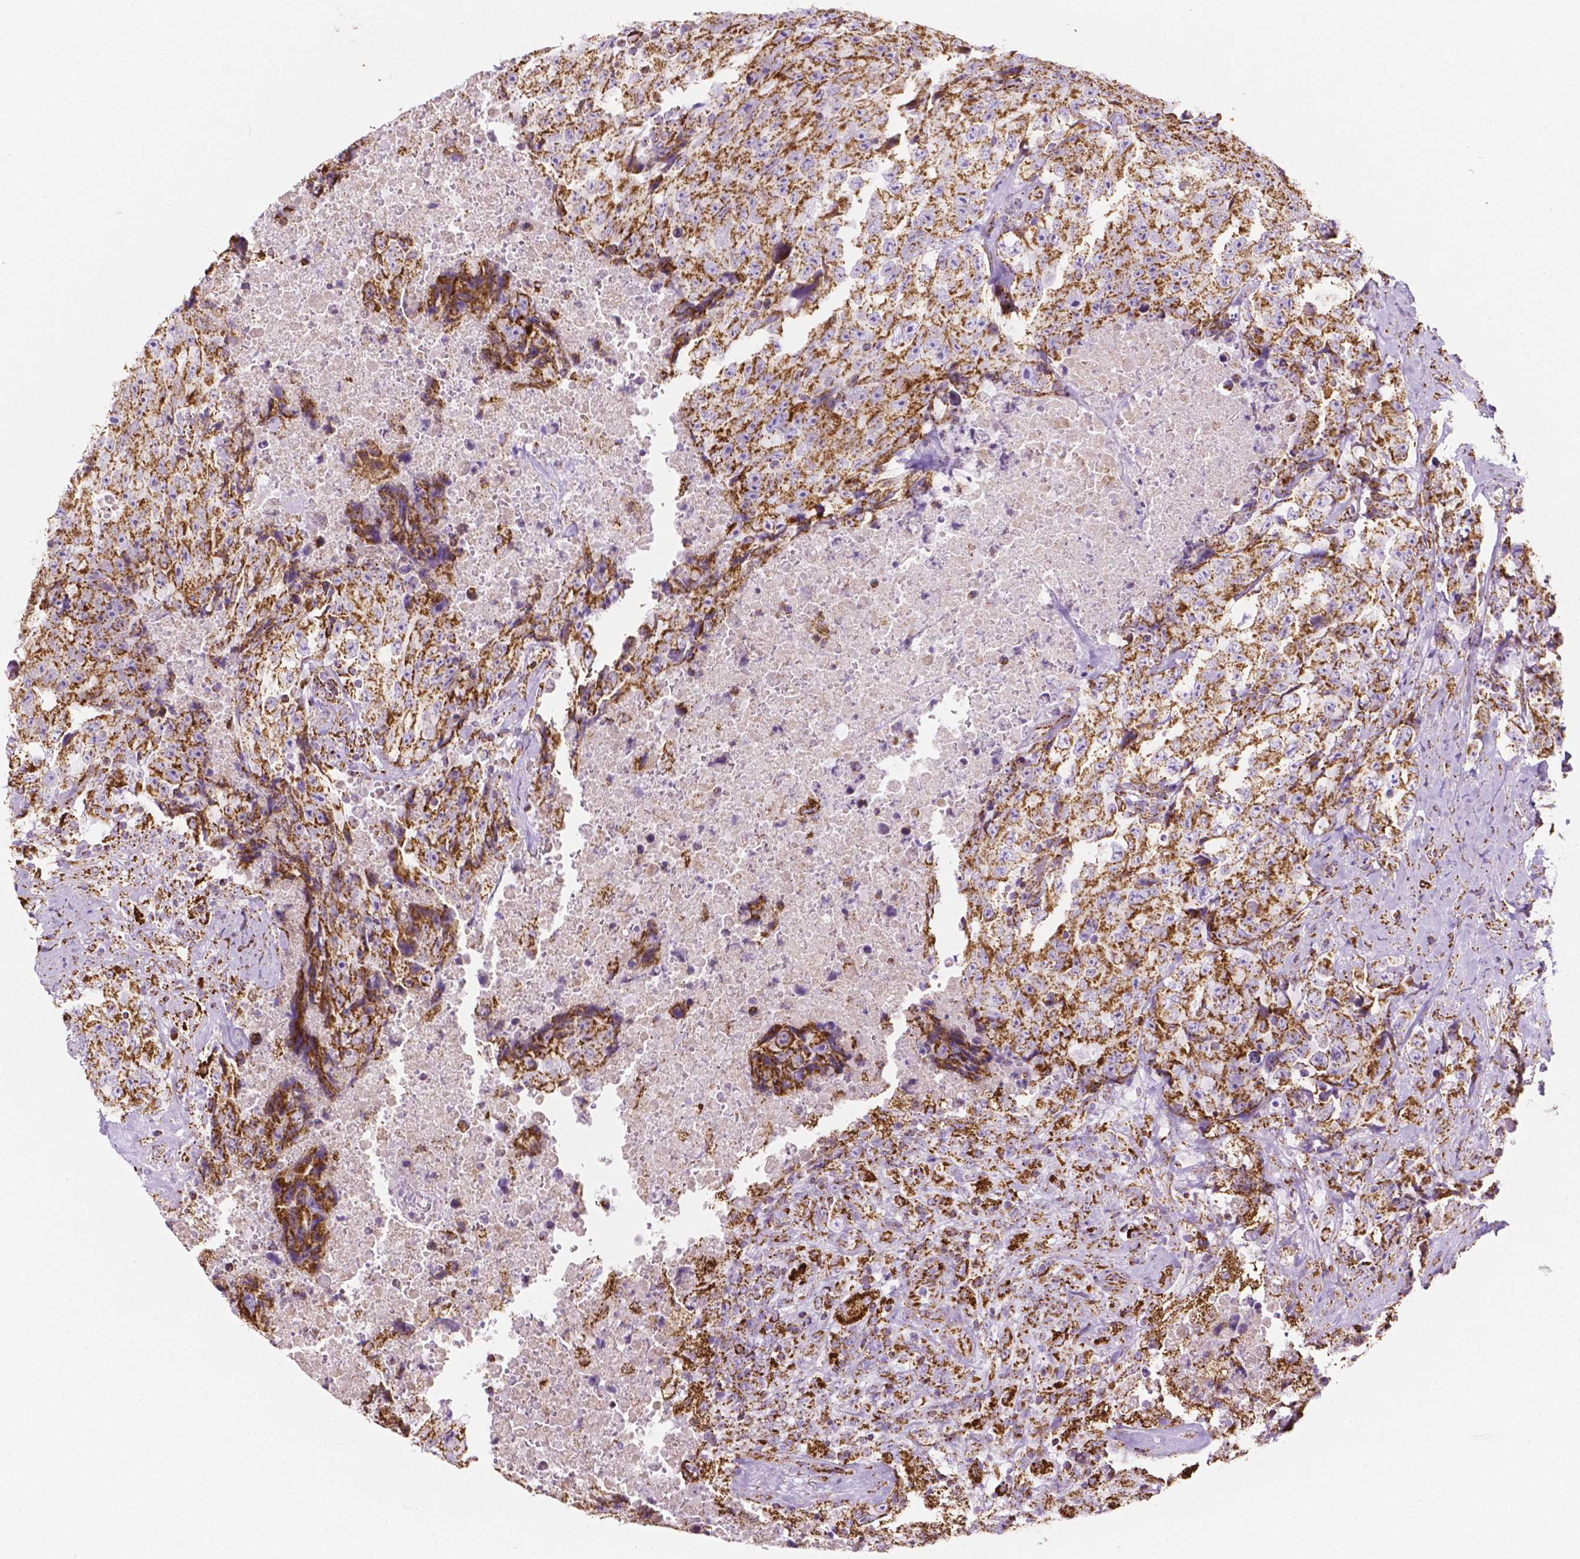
{"staining": {"intensity": "strong", "quantity": ">75%", "location": "cytoplasmic/membranous"}, "tissue": "testis cancer", "cell_type": "Tumor cells", "image_type": "cancer", "snomed": [{"axis": "morphology", "description": "Carcinoma, Embryonal, NOS"}, {"axis": "topography", "description": "Testis"}], "caption": "Testis cancer (embryonal carcinoma) stained with a protein marker demonstrates strong staining in tumor cells.", "gene": "RMDN3", "patient": {"sex": "male", "age": 24}}